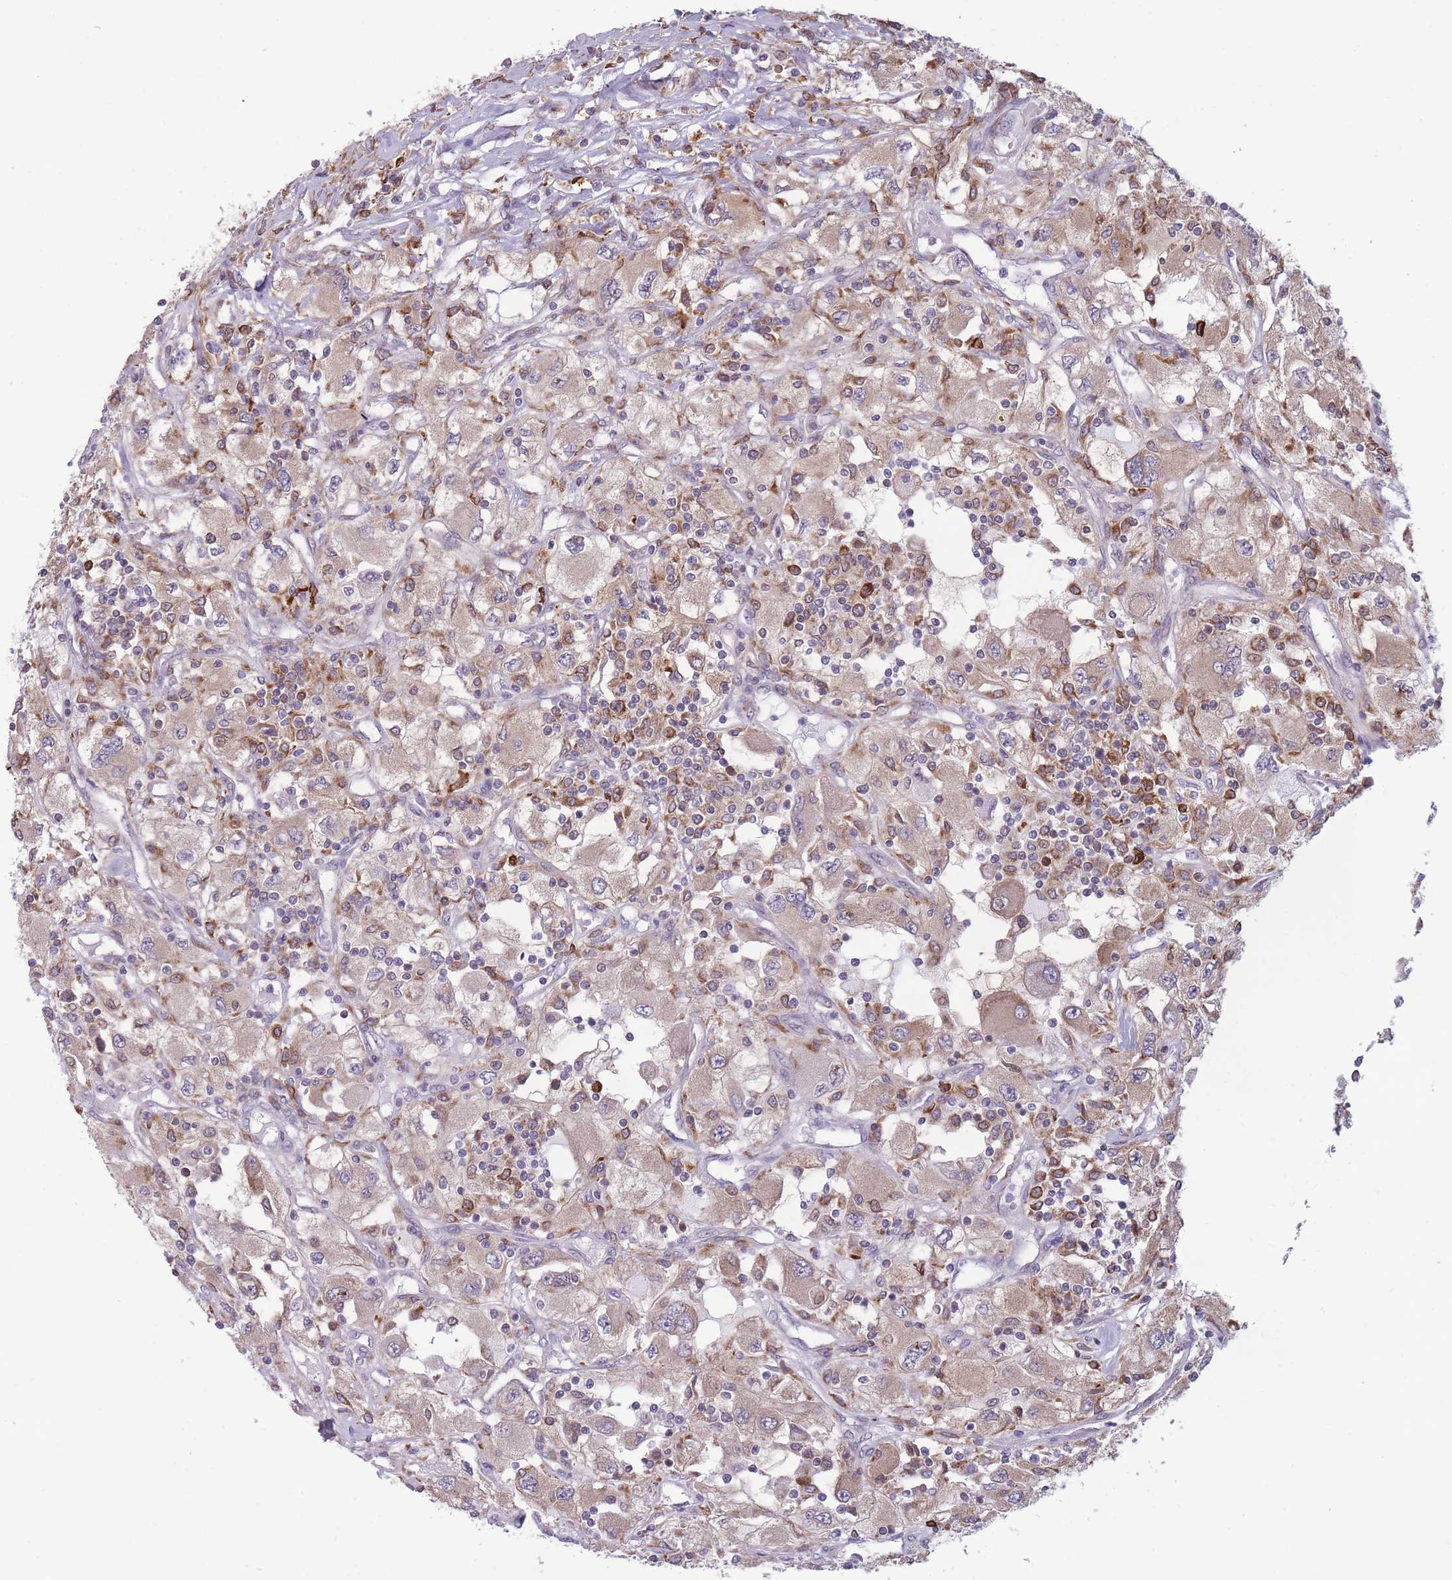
{"staining": {"intensity": "weak", "quantity": ">75%", "location": "cytoplasmic/membranous"}, "tissue": "renal cancer", "cell_type": "Tumor cells", "image_type": "cancer", "snomed": [{"axis": "morphology", "description": "Adenocarcinoma, NOS"}, {"axis": "topography", "description": "Kidney"}], "caption": "This photomicrograph reveals immunohistochemistry (IHC) staining of human renal cancer, with low weak cytoplasmic/membranous expression in approximately >75% of tumor cells.", "gene": "TMEM121", "patient": {"sex": "female", "age": 67}}